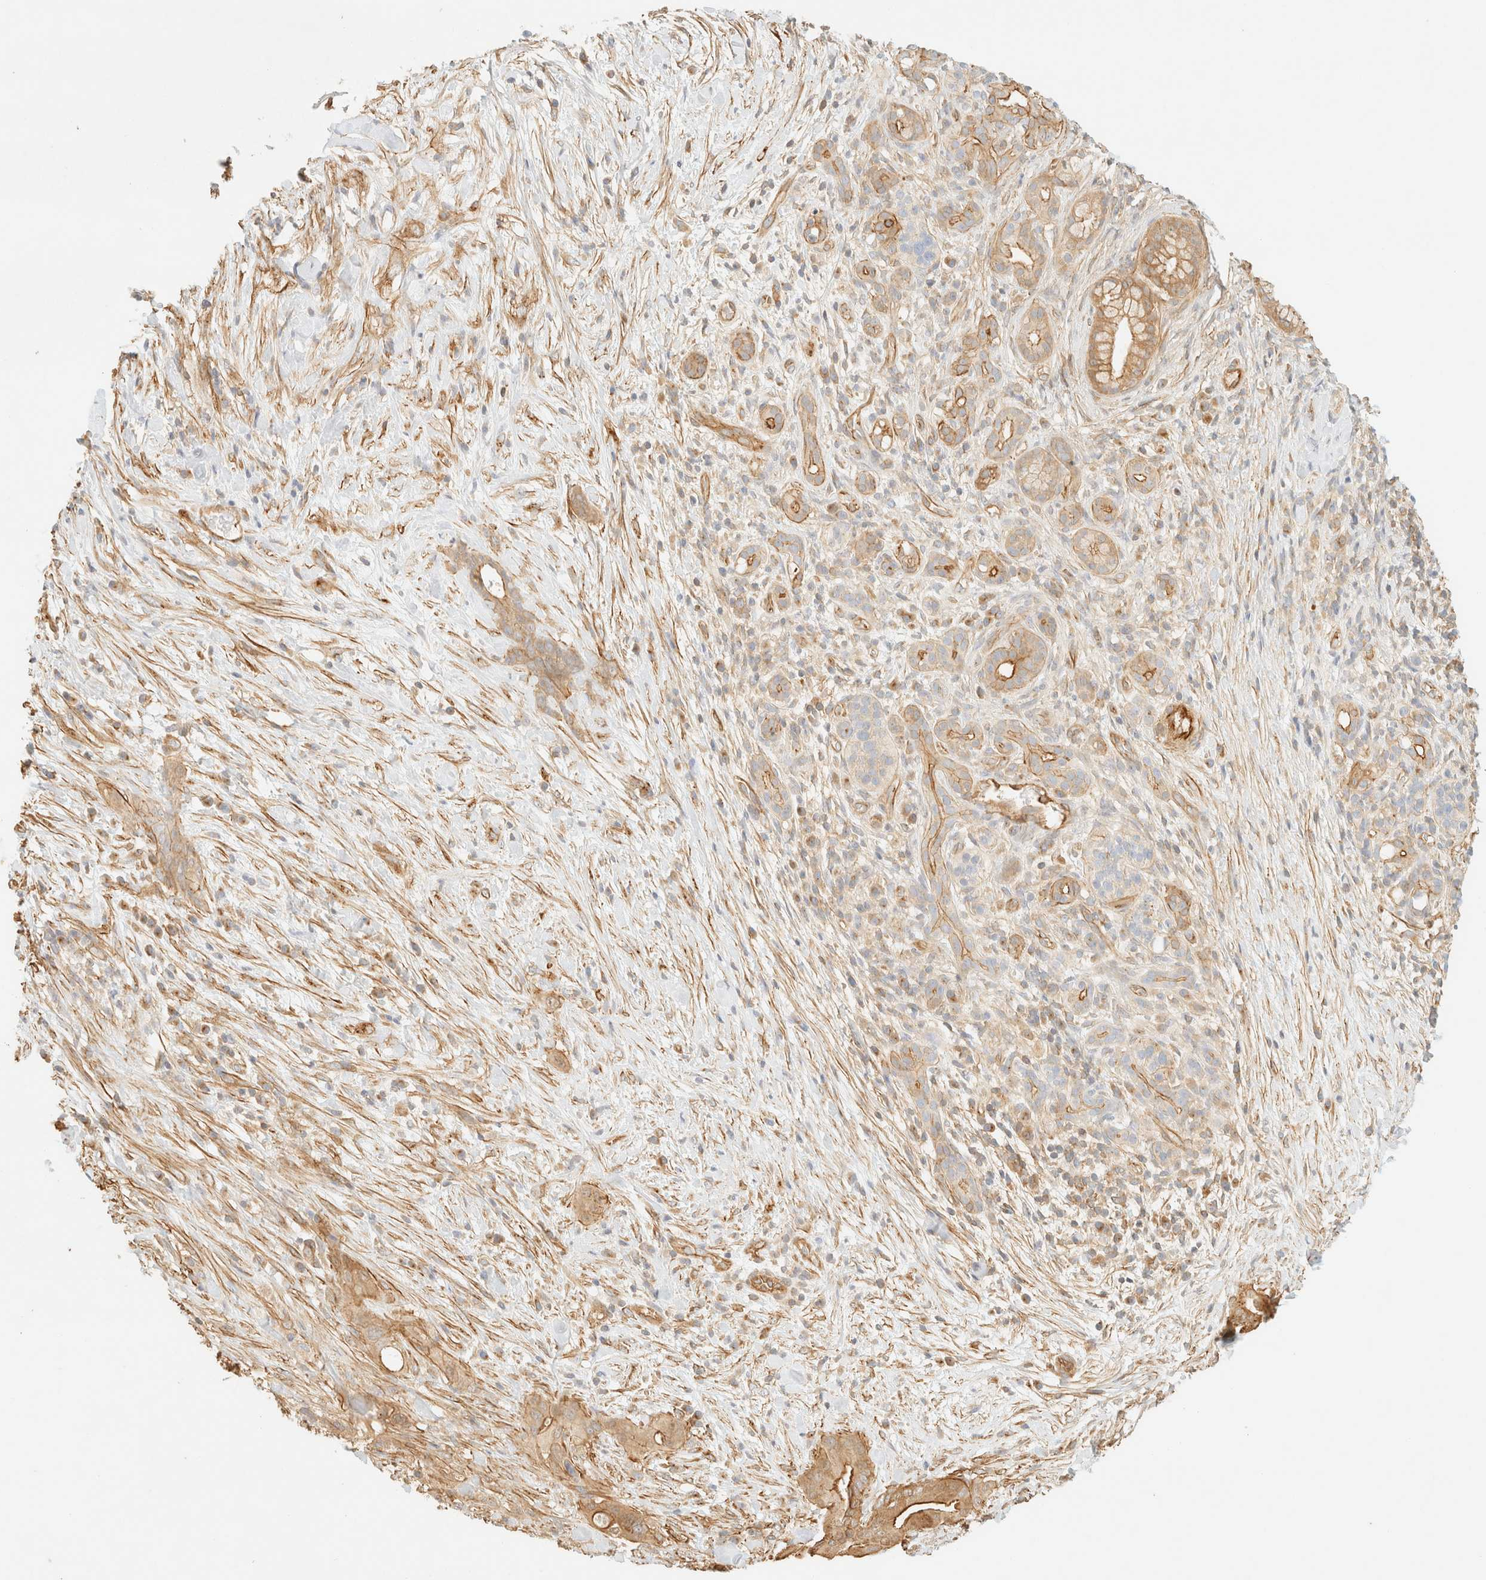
{"staining": {"intensity": "moderate", "quantity": ">75%", "location": "cytoplasmic/membranous"}, "tissue": "pancreatic cancer", "cell_type": "Tumor cells", "image_type": "cancer", "snomed": [{"axis": "morphology", "description": "Adenocarcinoma, NOS"}, {"axis": "topography", "description": "Pancreas"}], "caption": "High-power microscopy captured an immunohistochemistry histopathology image of pancreatic adenocarcinoma, revealing moderate cytoplasmic/membranous expression in approximately >75% of tumor cells.", "gene": "OTOP2", "patient": {"sex": "male", "age": 58}}